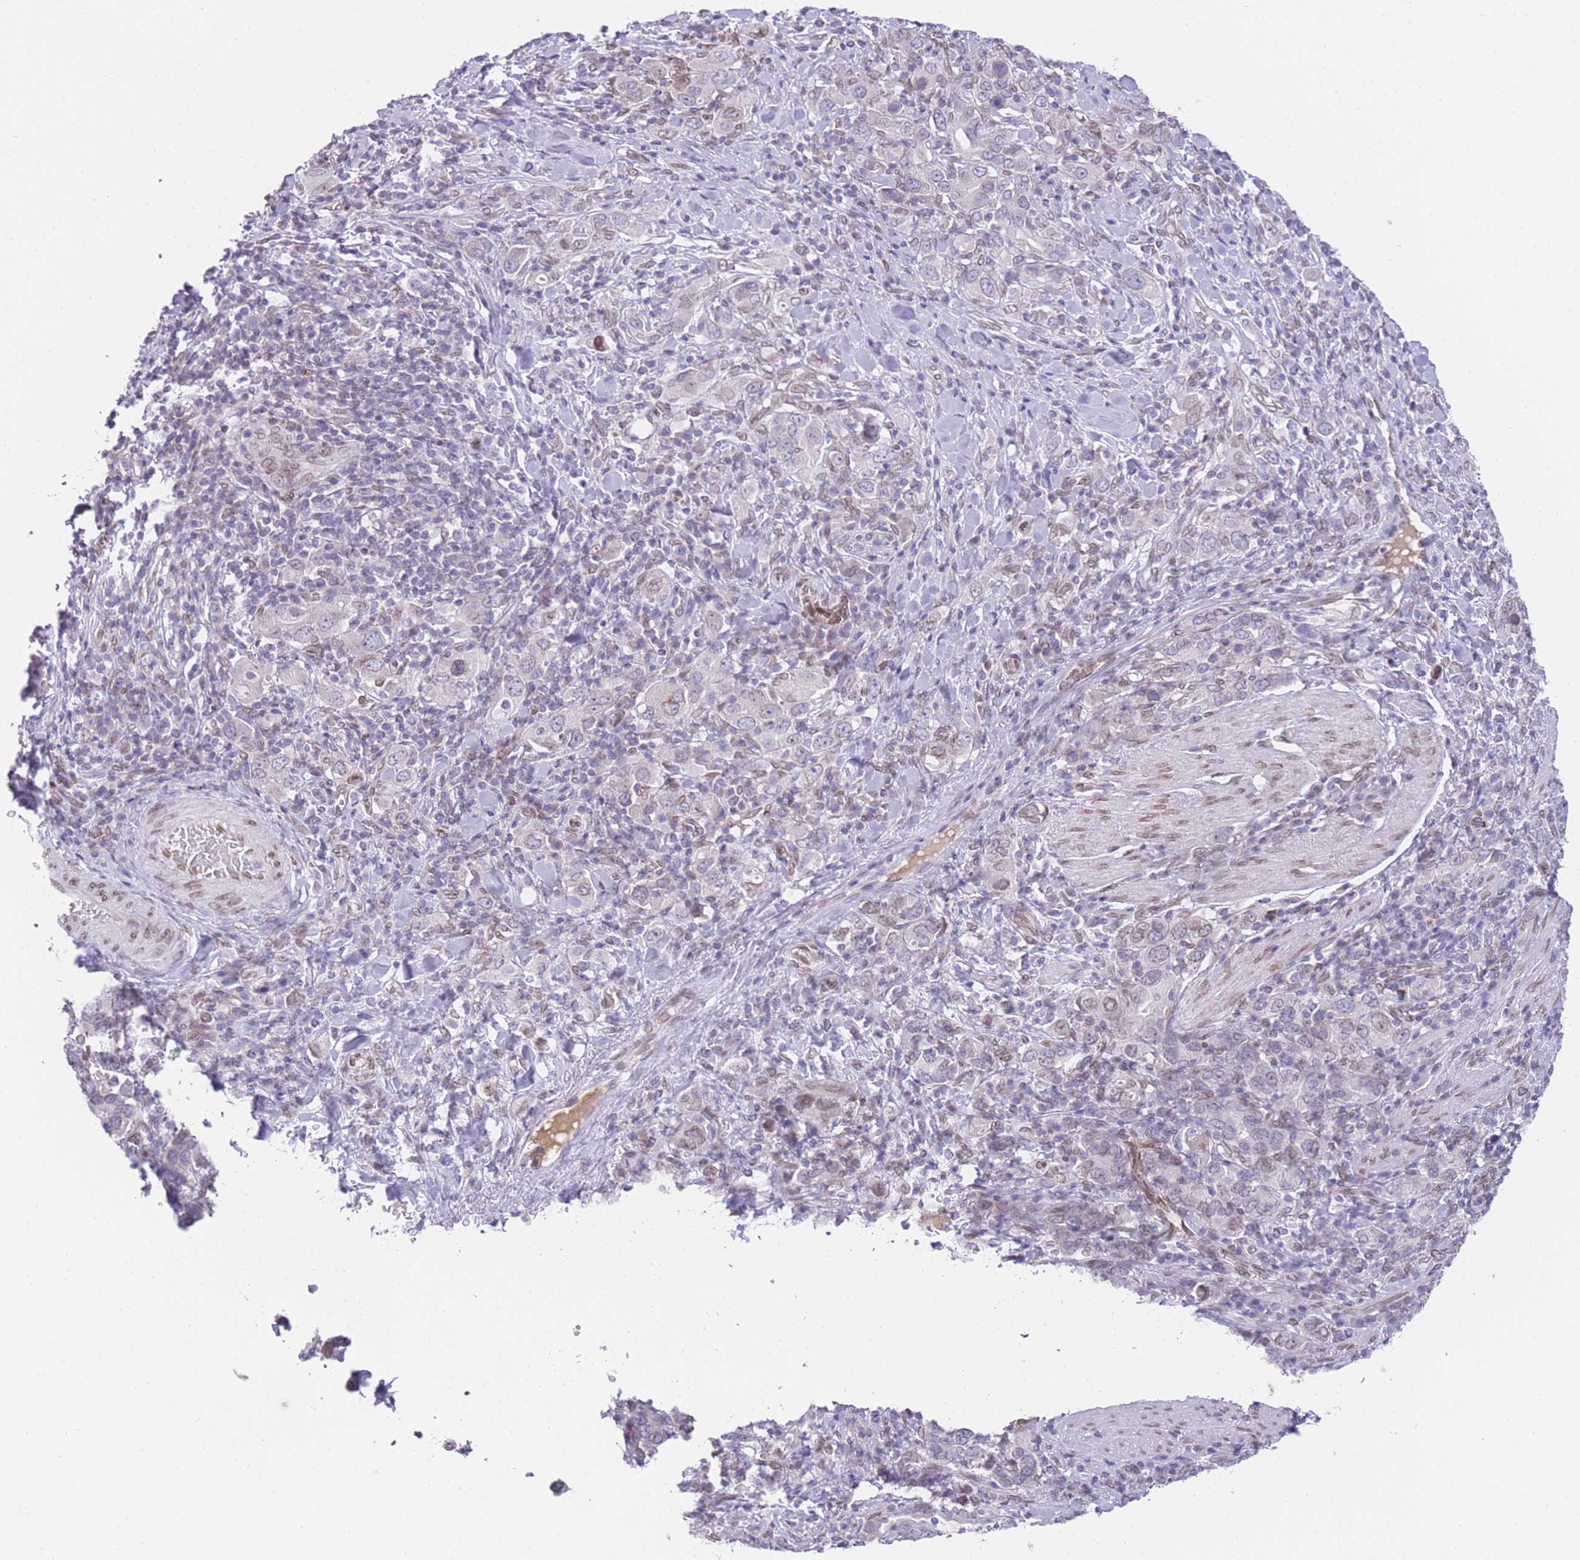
{"staining": {"intensity": "weak", "quantity": "25%-75%", "location": "nuclear"}, "tissue": "stomach cancer", "cell_type": "Tumor cells", "image_type": "cancer", "snomed": [{"axis": "morphology", "description": "Adenocarcinoma, NOS"}, {"axis": "topography", "description": "Stomach, upper"}, {"axis": "topography", "description": "Stomach"}], "caption": "DAB (3,3'-diaminobenzidine) immunohistochemical staining of stomach cancer (adenocarcinoma) displays weak nuclear protein expression in about 25%-75% of tumor cells.", "gene": "OR10AD1", "patient": {"sex": "male", "age": 62}}